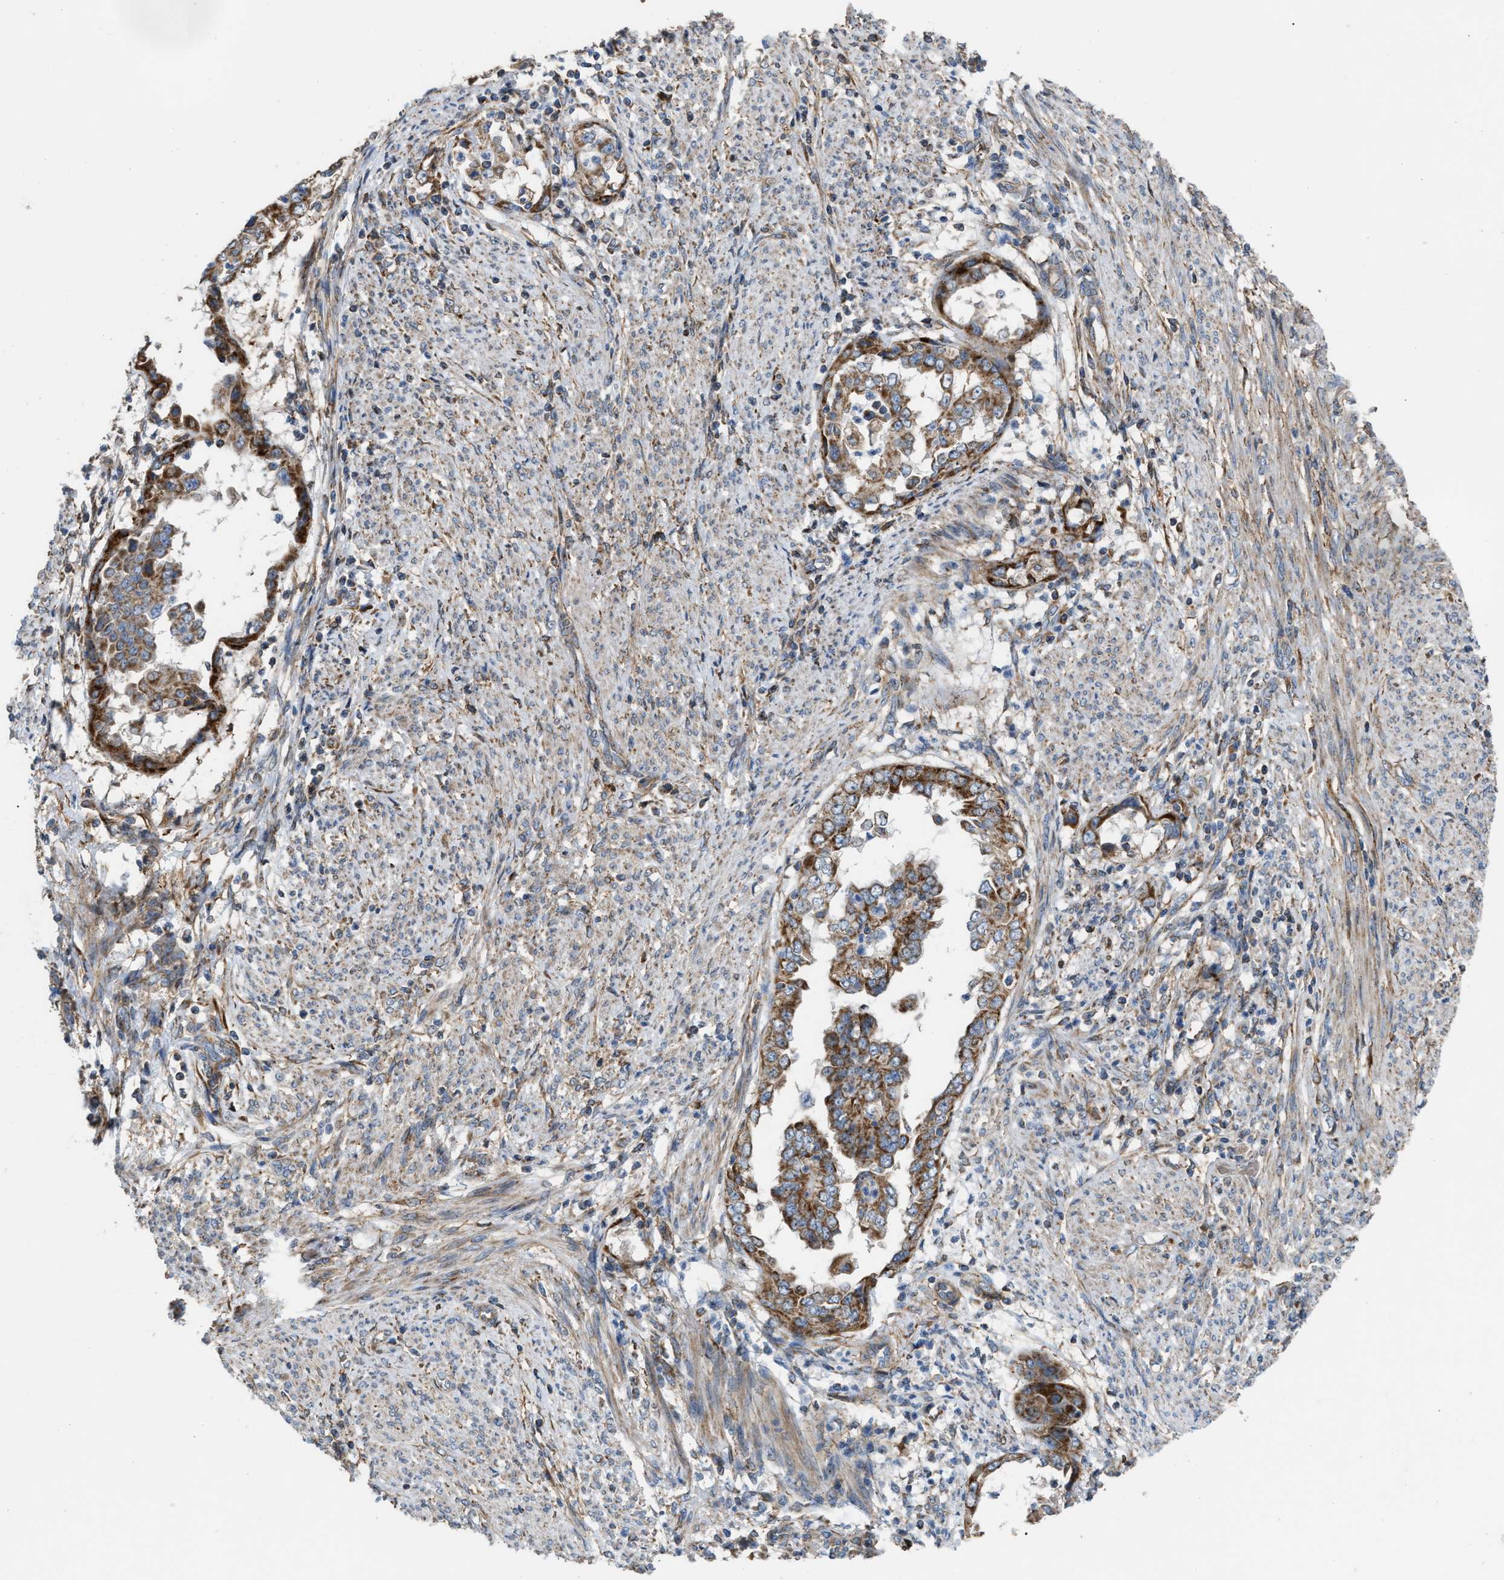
{"staining": {"intensity": "strong", "quantity": ">75%", "location": "cytoplasmic/membranous"}, "tissue": "endometrial cancer", "cell_type": "Tumor cells", "image_type": "cancer", "snomed": [{"axis": "morphology", "description": "Adenocarcinoma, NOS"}, {"axis": "topography", "description": "Endometrium"}], "caption": "The image shows a brown stain indicating the presence of a protein in the cytoplasmic/membranous of tumor cells in endometrial cancer (adenocarcinoma). (Stains: DAB (3,3'-diaminobenzidine) in brown, nuclei in blue, Microscopy: brightfield microscopy at high magnification).", "gene": "SLC10A3", "patient": {"sex": "female", "age": 85}}